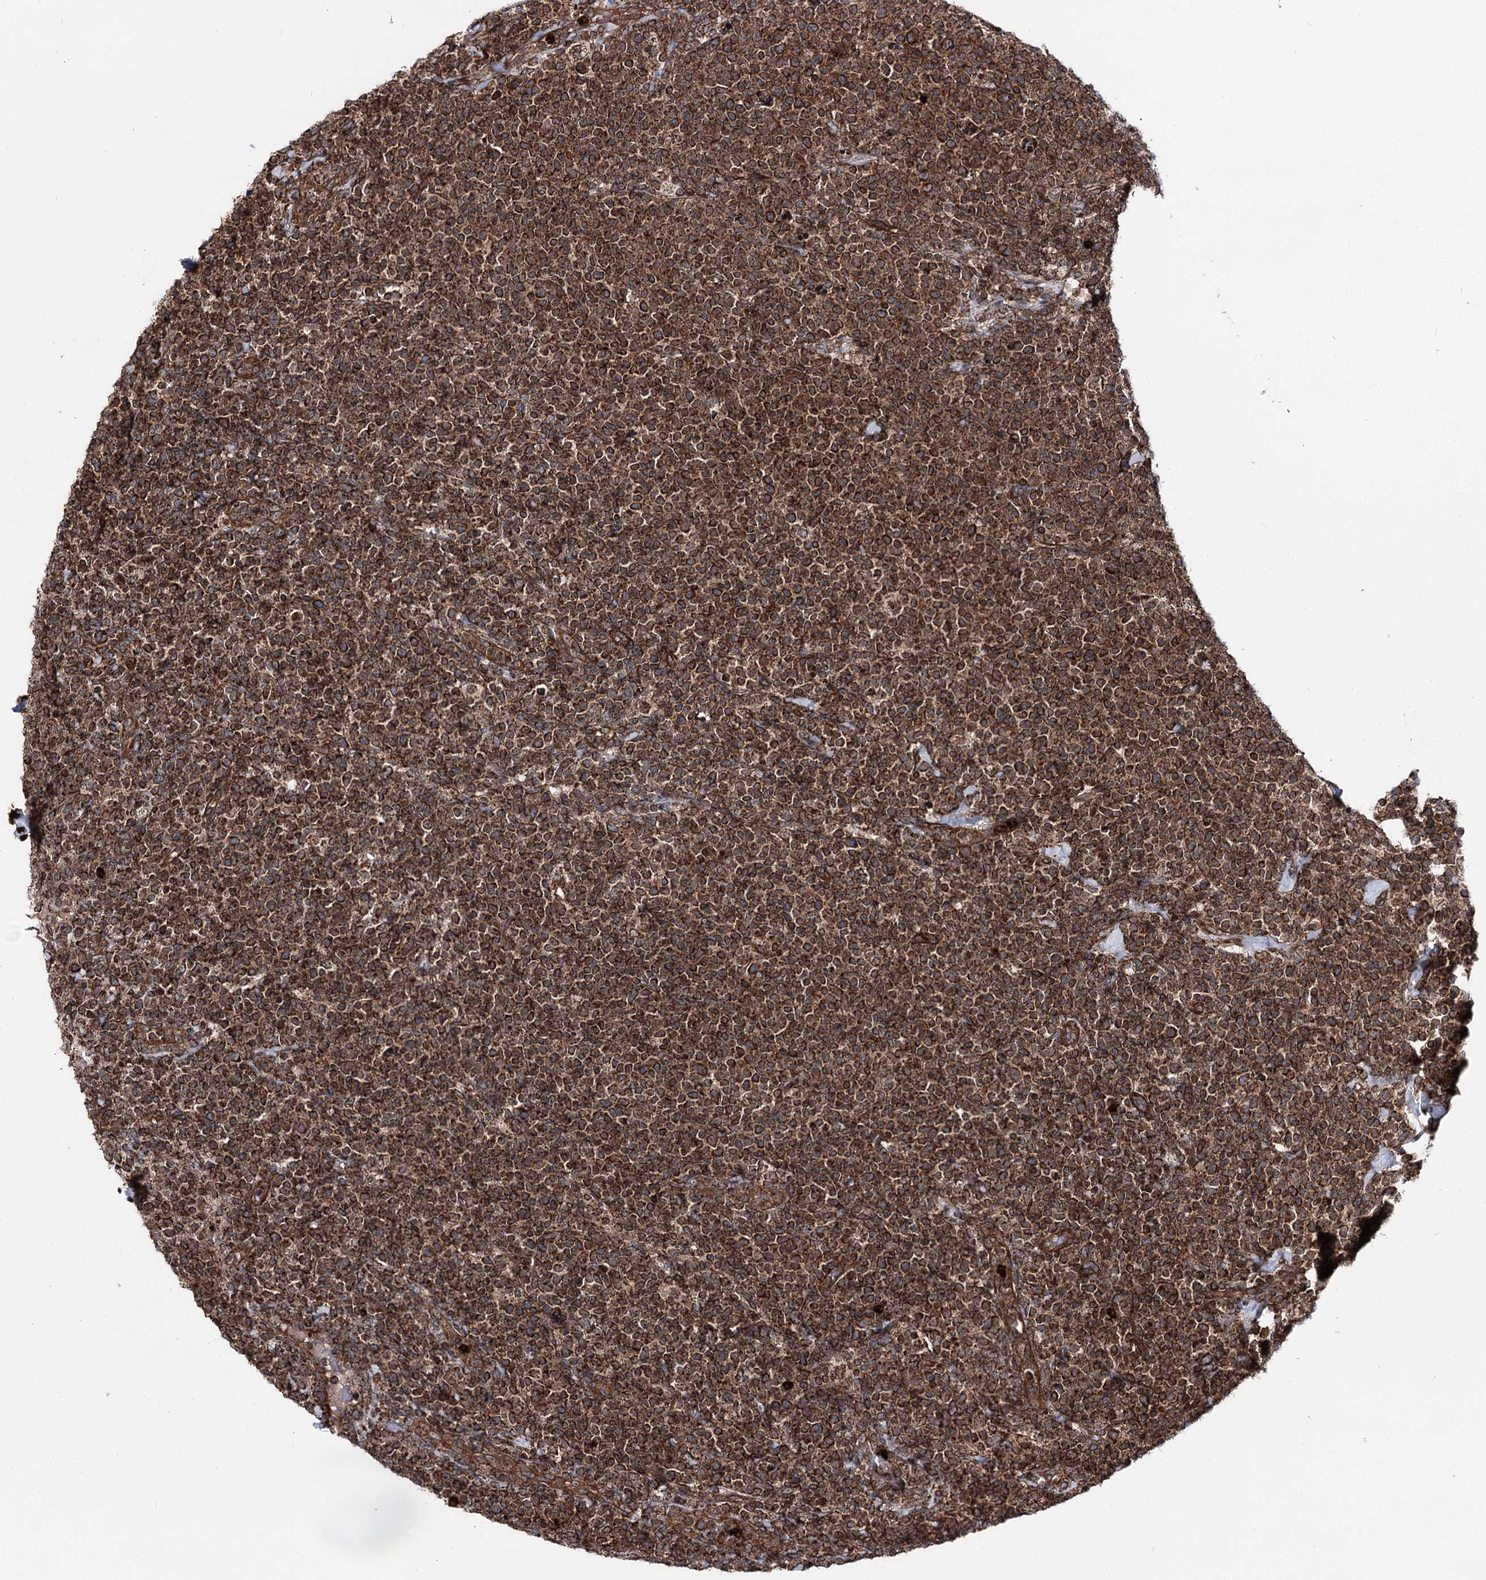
{"staining": {"intensity": "strong", "quantity": ">75%", "location": "cytoplasmic/membranous"}, "tissue": "lymphoma", "cell_type": "Tumor cells", "image_type": "cancer", "snomed": [{"axis": "morphology", "description": "Malignant lymphoma, non-Hodgkin's type, High grade"}, {"axis": "topography", "description": "Lymph node"}], "caption": "Immunohistochemical staining of human lymphoma demonstrates strong cytoplasmic/membranous protein expression in about >75% of tumor cells.", "gene": "FGFR1OP2", "patient": {"sex": "male", "age": 61}}